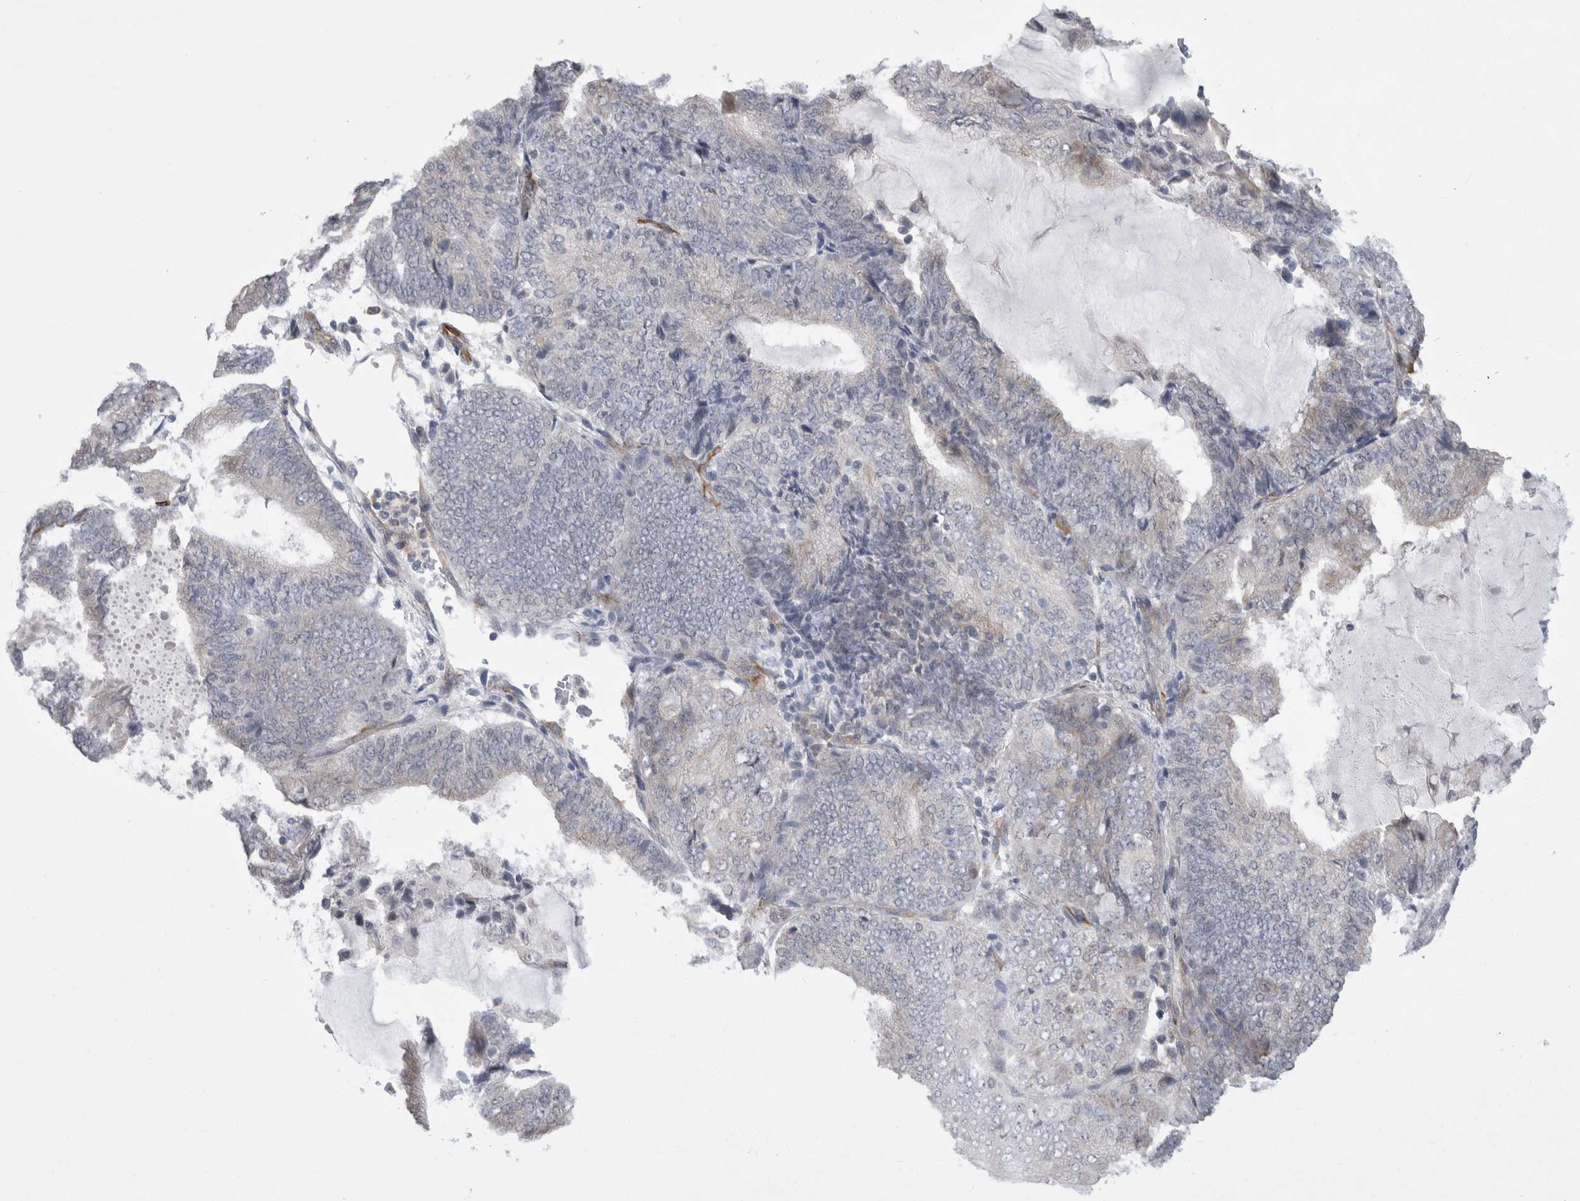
{"staining": {"intensity": "negative", "quantity": "none", "location": "none"}, "tissue": "endometrial cancer", "cell_type": "Tumor cells", "image_type": "cancer", "snomed": [{"axis": "morphology", "description": "Adenocarcinoma, NOS"}, {"axis": "topography", "description": "Endometrium"}], "caption": "Tumor cells show no significant protein positivity in adenocarcinoma (endometrial).", "gene": "FAM83H", "patient": {"sex": "female", "age": 81}}